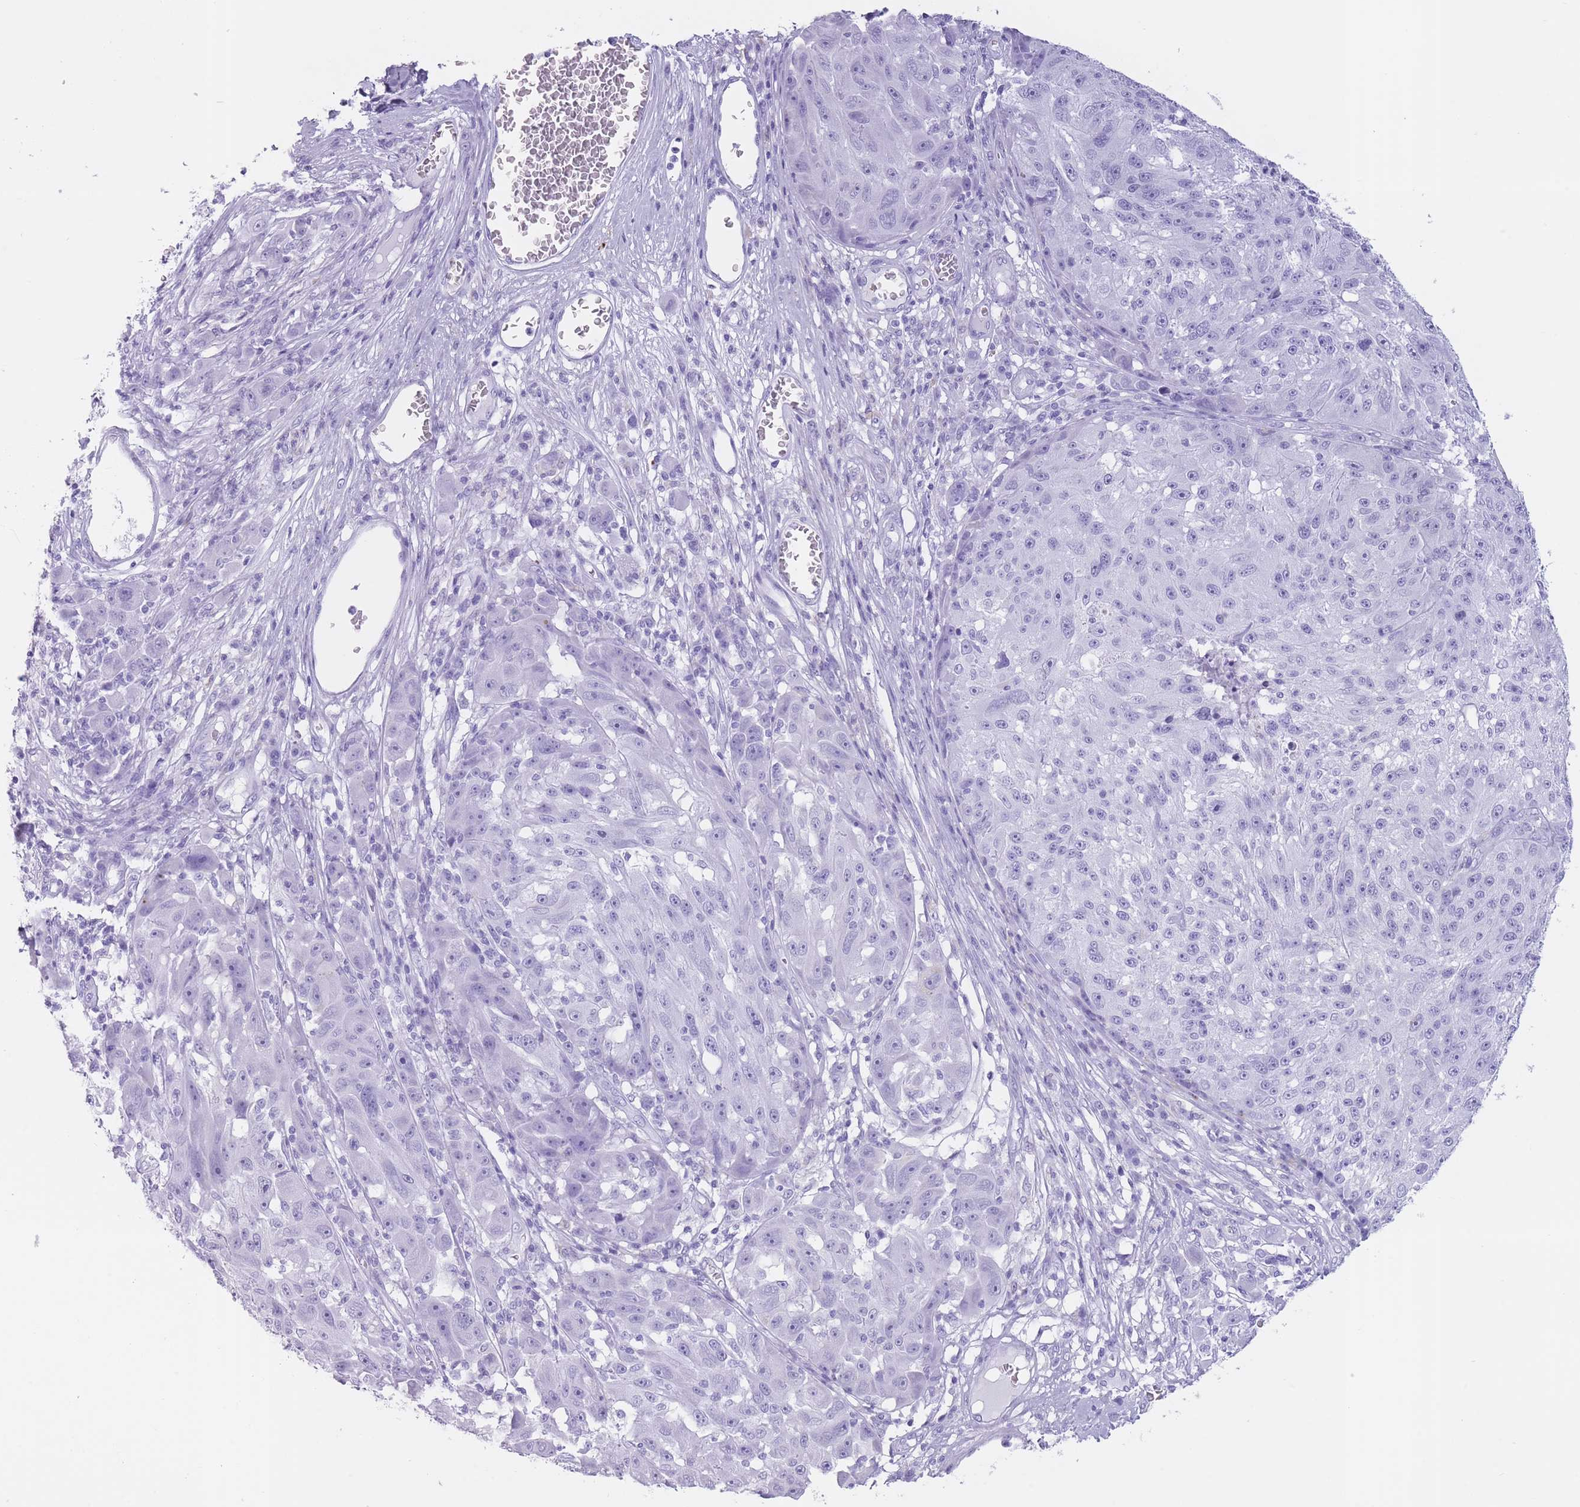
{"staining": {"intensity": "negative", "quantity": "none", "location": "none"}, "tissue": "melanoma", "cell_type": "Tumor cells", "image_type": "cancer", "snomed": [{"axis": "morphology", "description": "Malignant melanoma, NOS"}, {"axis": "topography", "description": "Skin"}], "caption": "This is an immunohistochemistry photomicrograph of human melanoma. There is no expression in tumor cells.", "gene": "OR4F21", "patient": {"sex": "male", "age": 53}}